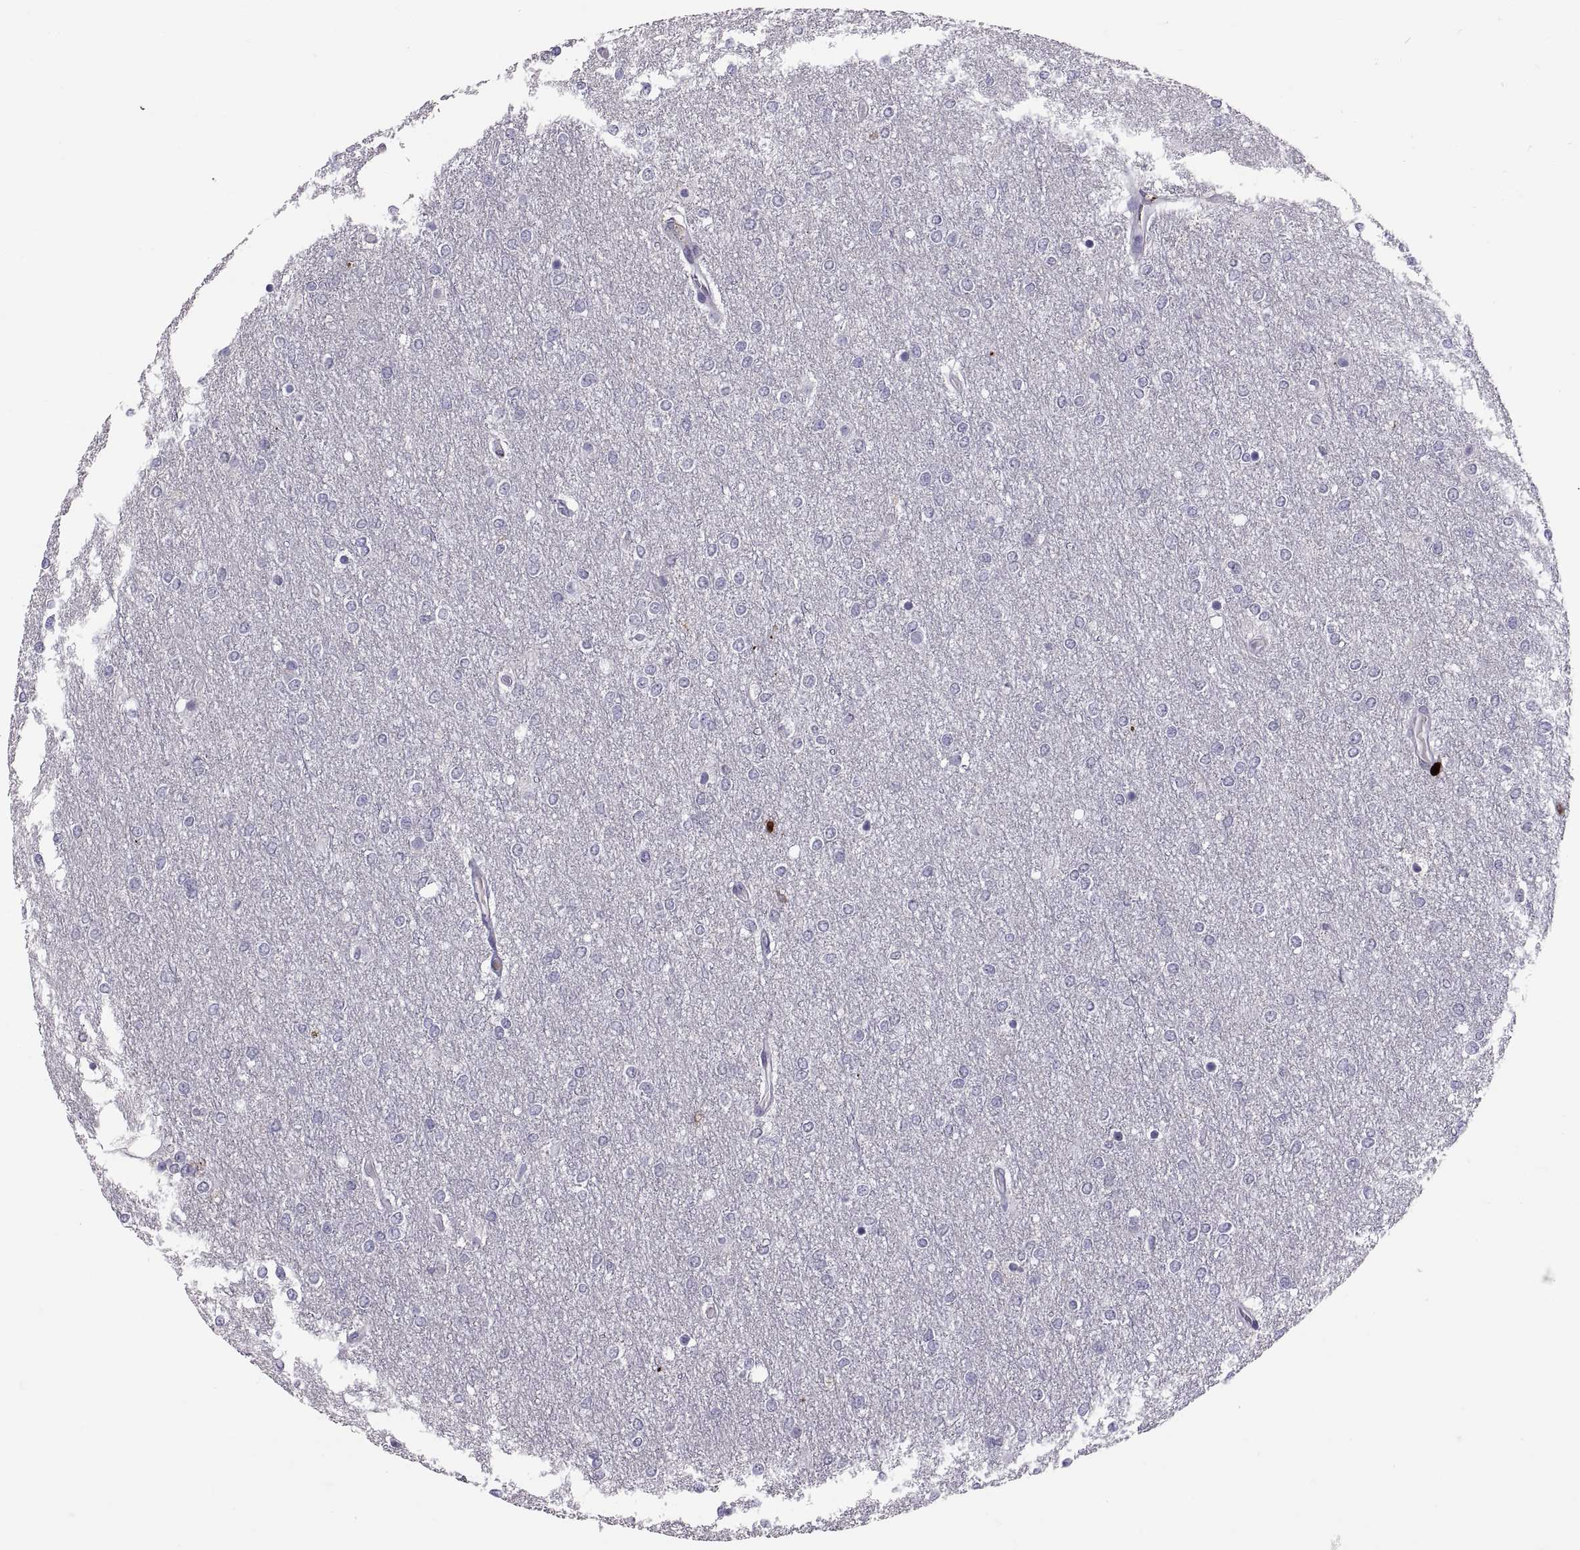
{"staining": {"intensity": "negative", "quantity": "none", "location": "none"}, "tissue": "glioma", "cell_type": "Tumor cells", "image_type": "cancer", "snomed": [{"axis": "morphology", "description": "Glioma, malignant, High grade"}, {"axis": "topography", "description": "Brain"}], "caption": "A histopathology image of glioma stained for a protein demonstrates no brown staining in tumor cells. (DAB IHC, high magnification).", "gene": "PTN", "patient": {"sex": "female", "age": 61}}